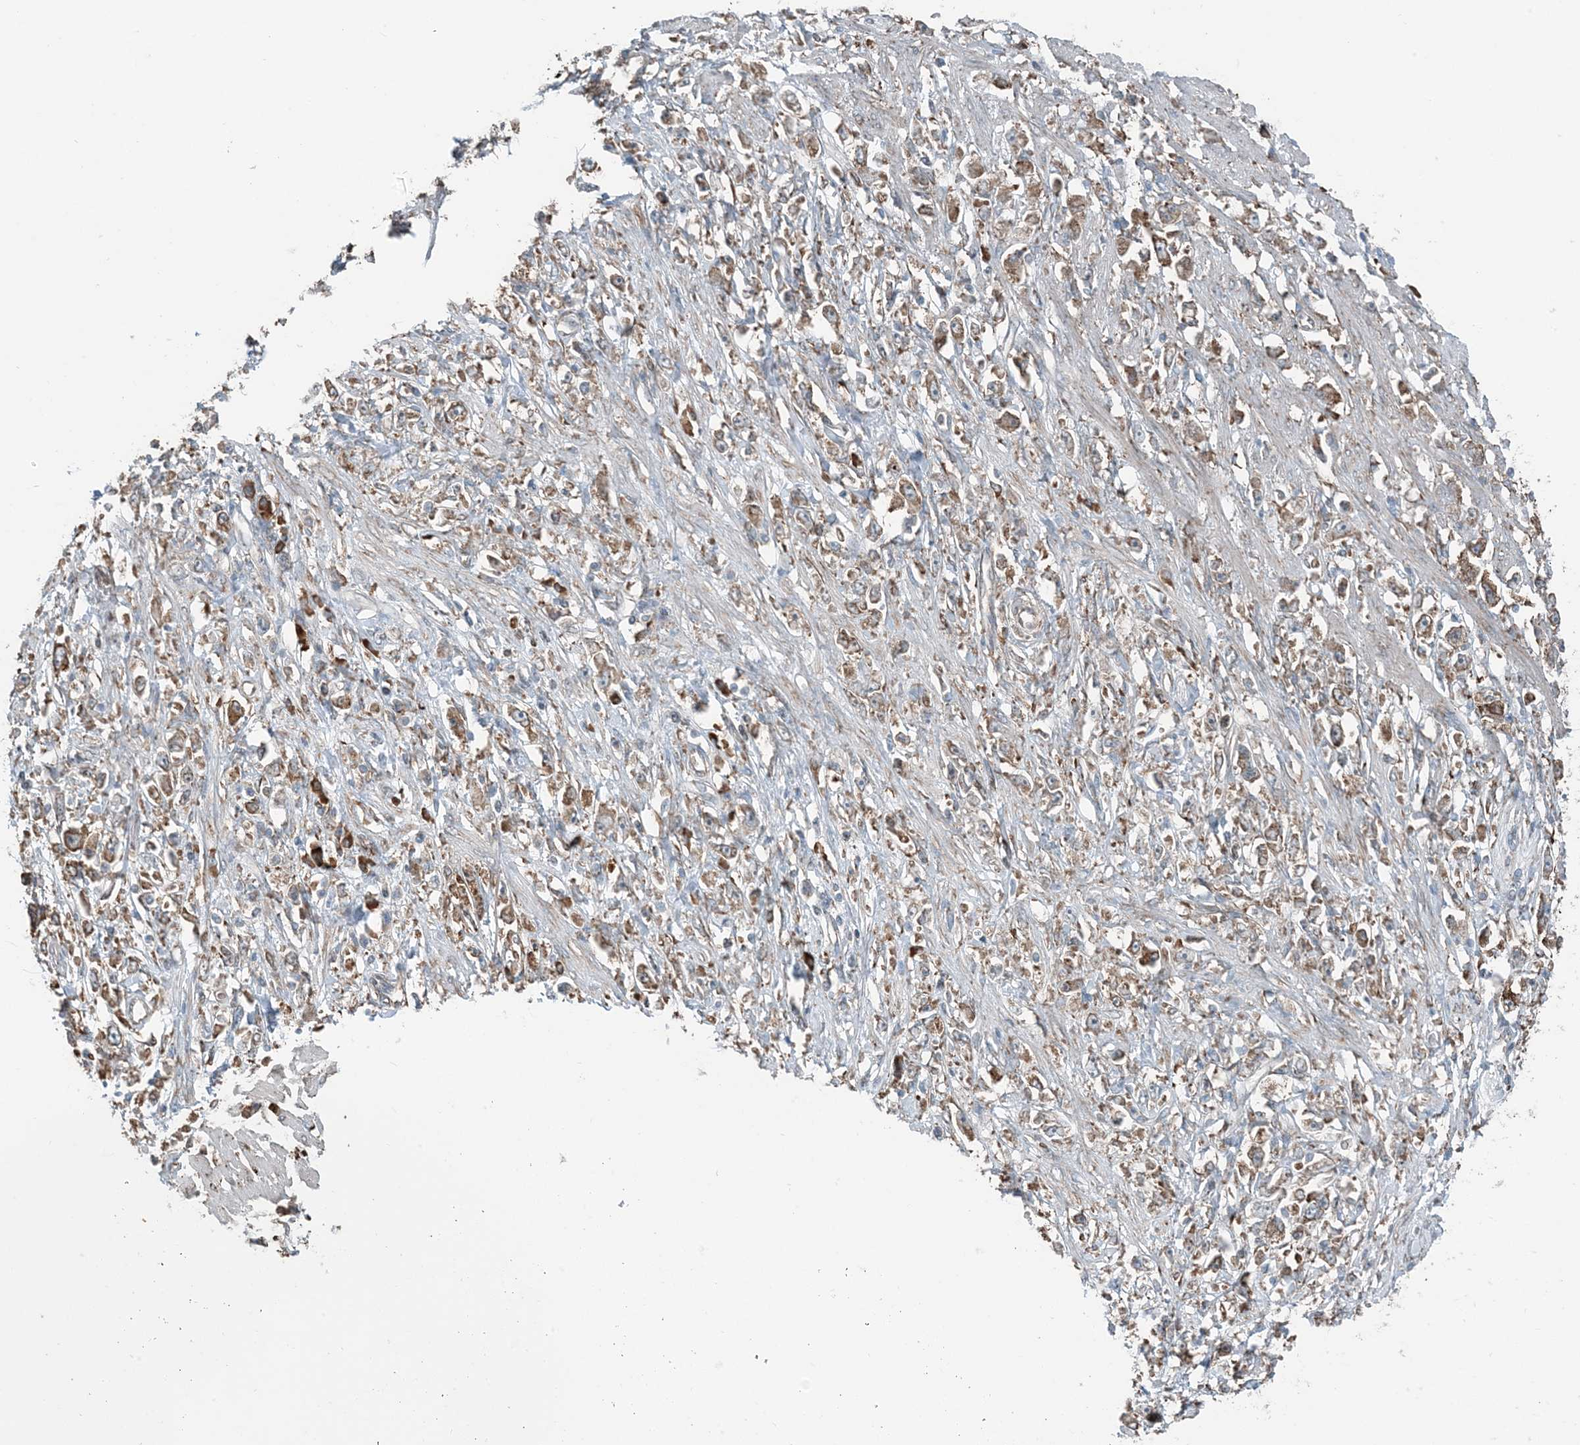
{"staining": {"intensity": "moderate", "quantity": ">75%", "location": "cytoplasmic/membranous"}, "tissue": "stomach cancer", "cell_type": "Tumor cells", "image_type": "cancer", "snomed": [{"axis": "morphology", "description": "Adenocarcinoma, NOS"}, {"axis": "topography", "description": "Stomach"}], "caption": "An image of human stomach cancer stained for a protein demonstrates moderate cytoplasmic/membranous brown staining in tumor cells.", "gene": "CERKL", "patient": {"sex": "female", "age": 59}}